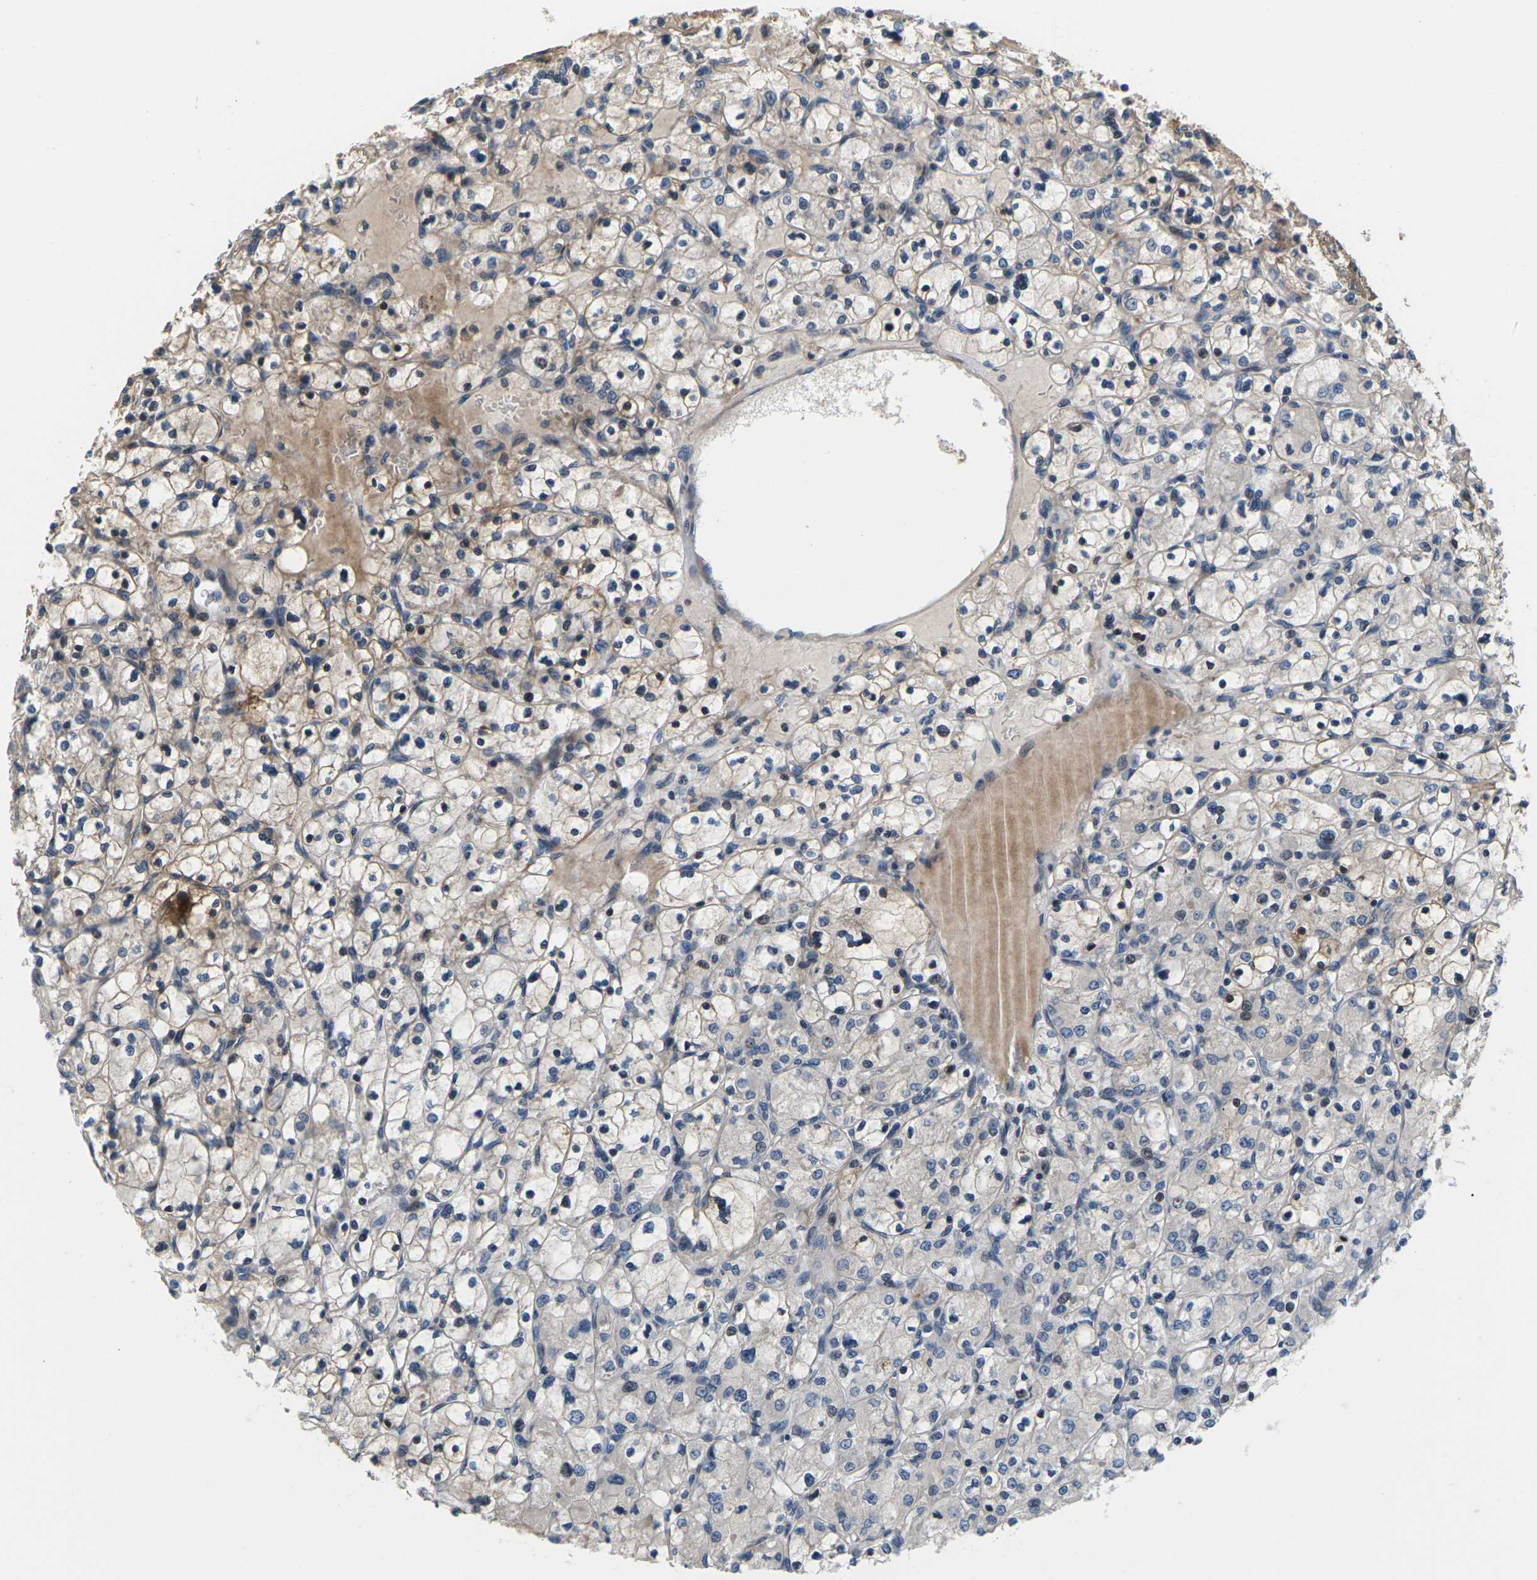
{"staining": {"intensity": "weak", "quantity": "25%-75%", "location": "cytoplasmic/membranous"}, "tissue": "renal cancer", "cell_type": "Tumor cells", "image_type": "cancer", "snomed": [{"axis": "morphology", "description": "Adenocarcinoma, NOS"}, {"axis": "topography", "description": "Kidney"}], "caption": "Renal cancer stained for a protein (brown) displays weak cytoplasmic/membranous positive expression in about 25%-75% of tumor cells.", "gene": "ROBO1", "patient": {"sex": "female", "age": 83}}